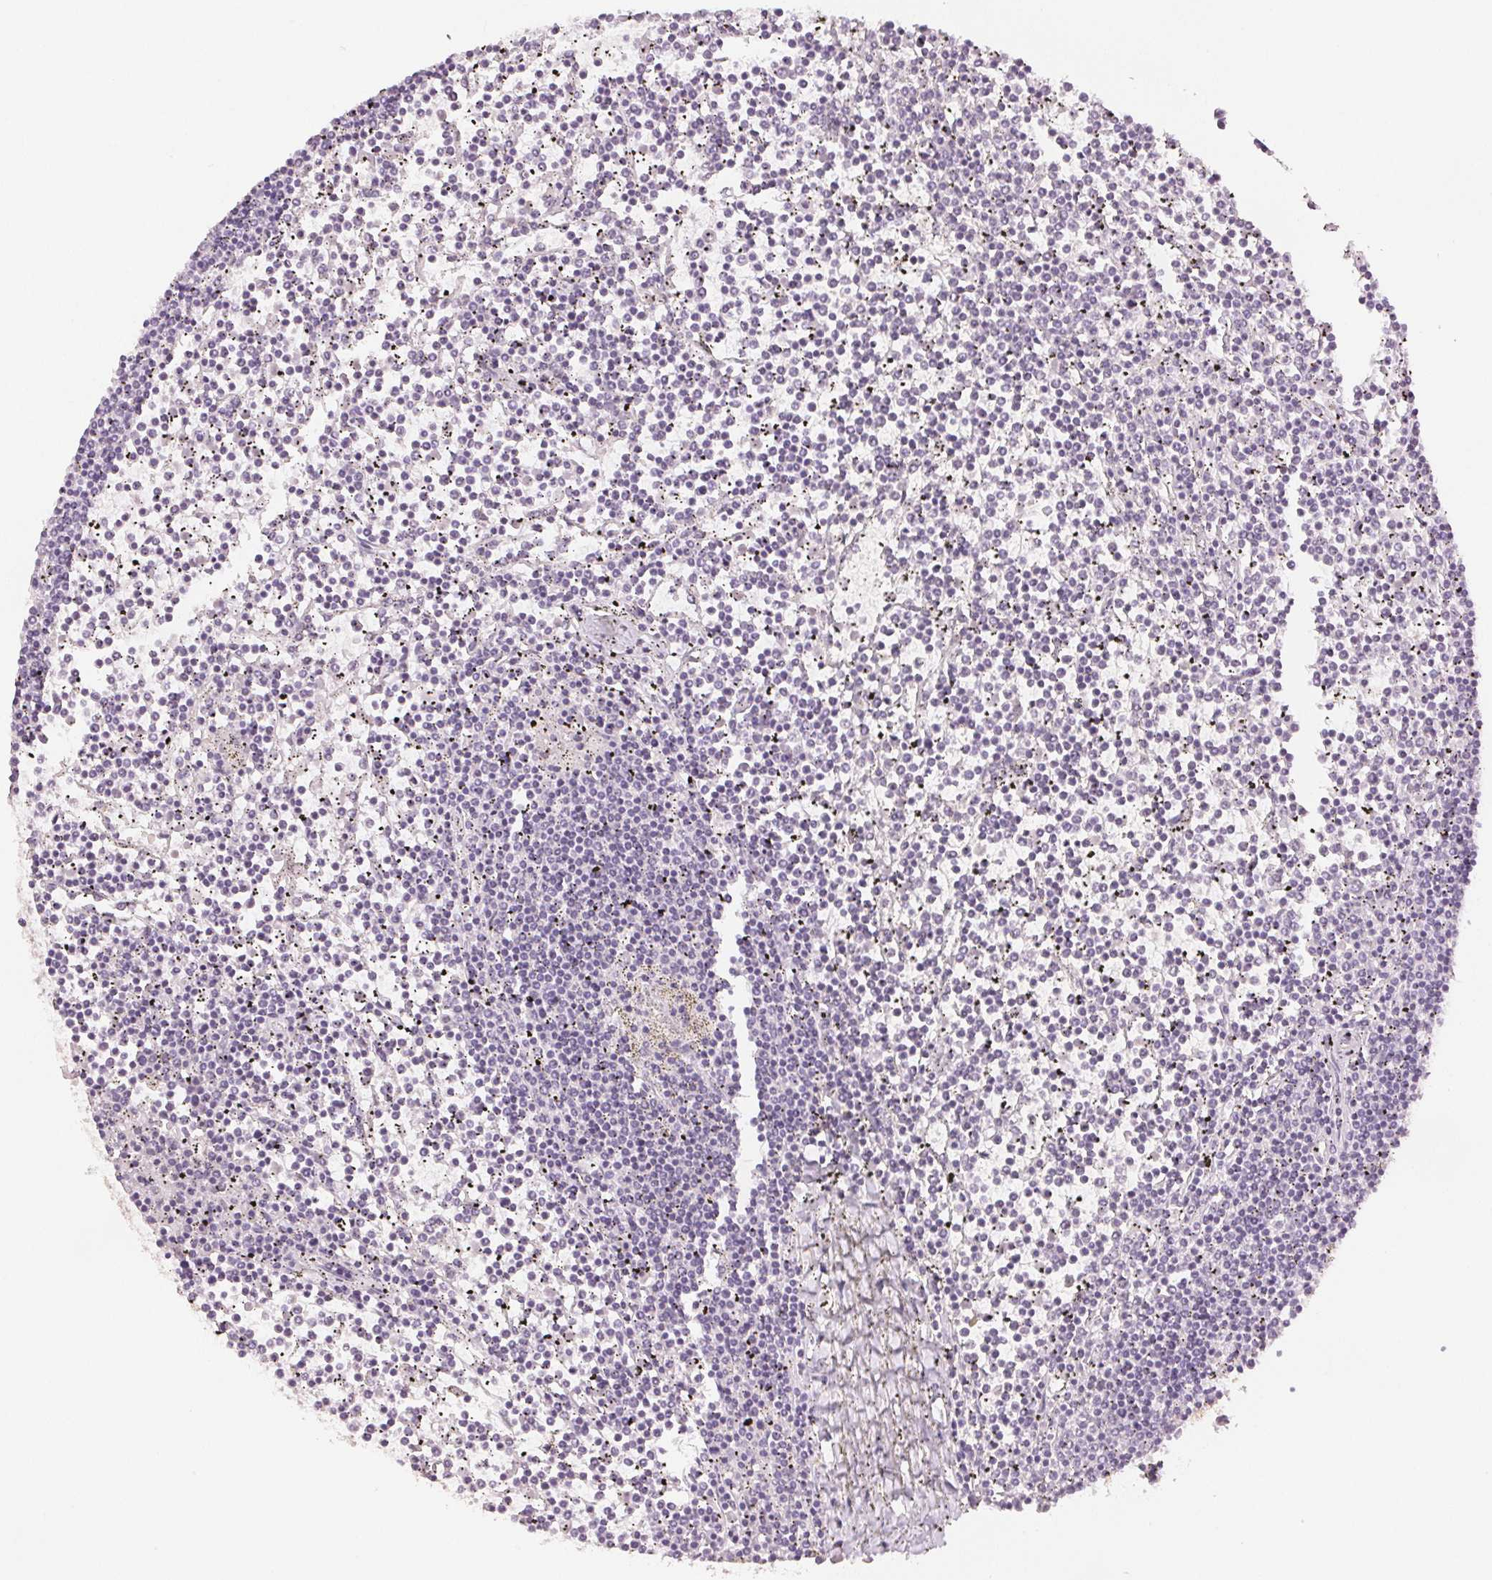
{"staining": {"intensity": "negative", "quantity": "none", "location": "none"}, "tissue": "lymphoma", "cell_type": "Tumor cells", "image_type": "cancer", "snomed": [{"axis": "morphology", "description": "Malignant lymphoma, non-Hodgkin's type, Low grade"}, {"axis": "topography", "description": "Spleen"}], "caption": "Tumor cells show no significant protein positivity in malignant lymphoma, non-Hodgkin's type (low-grade).", "gene": "SCGN", "patient": {"sex": "female", "age": 19}}